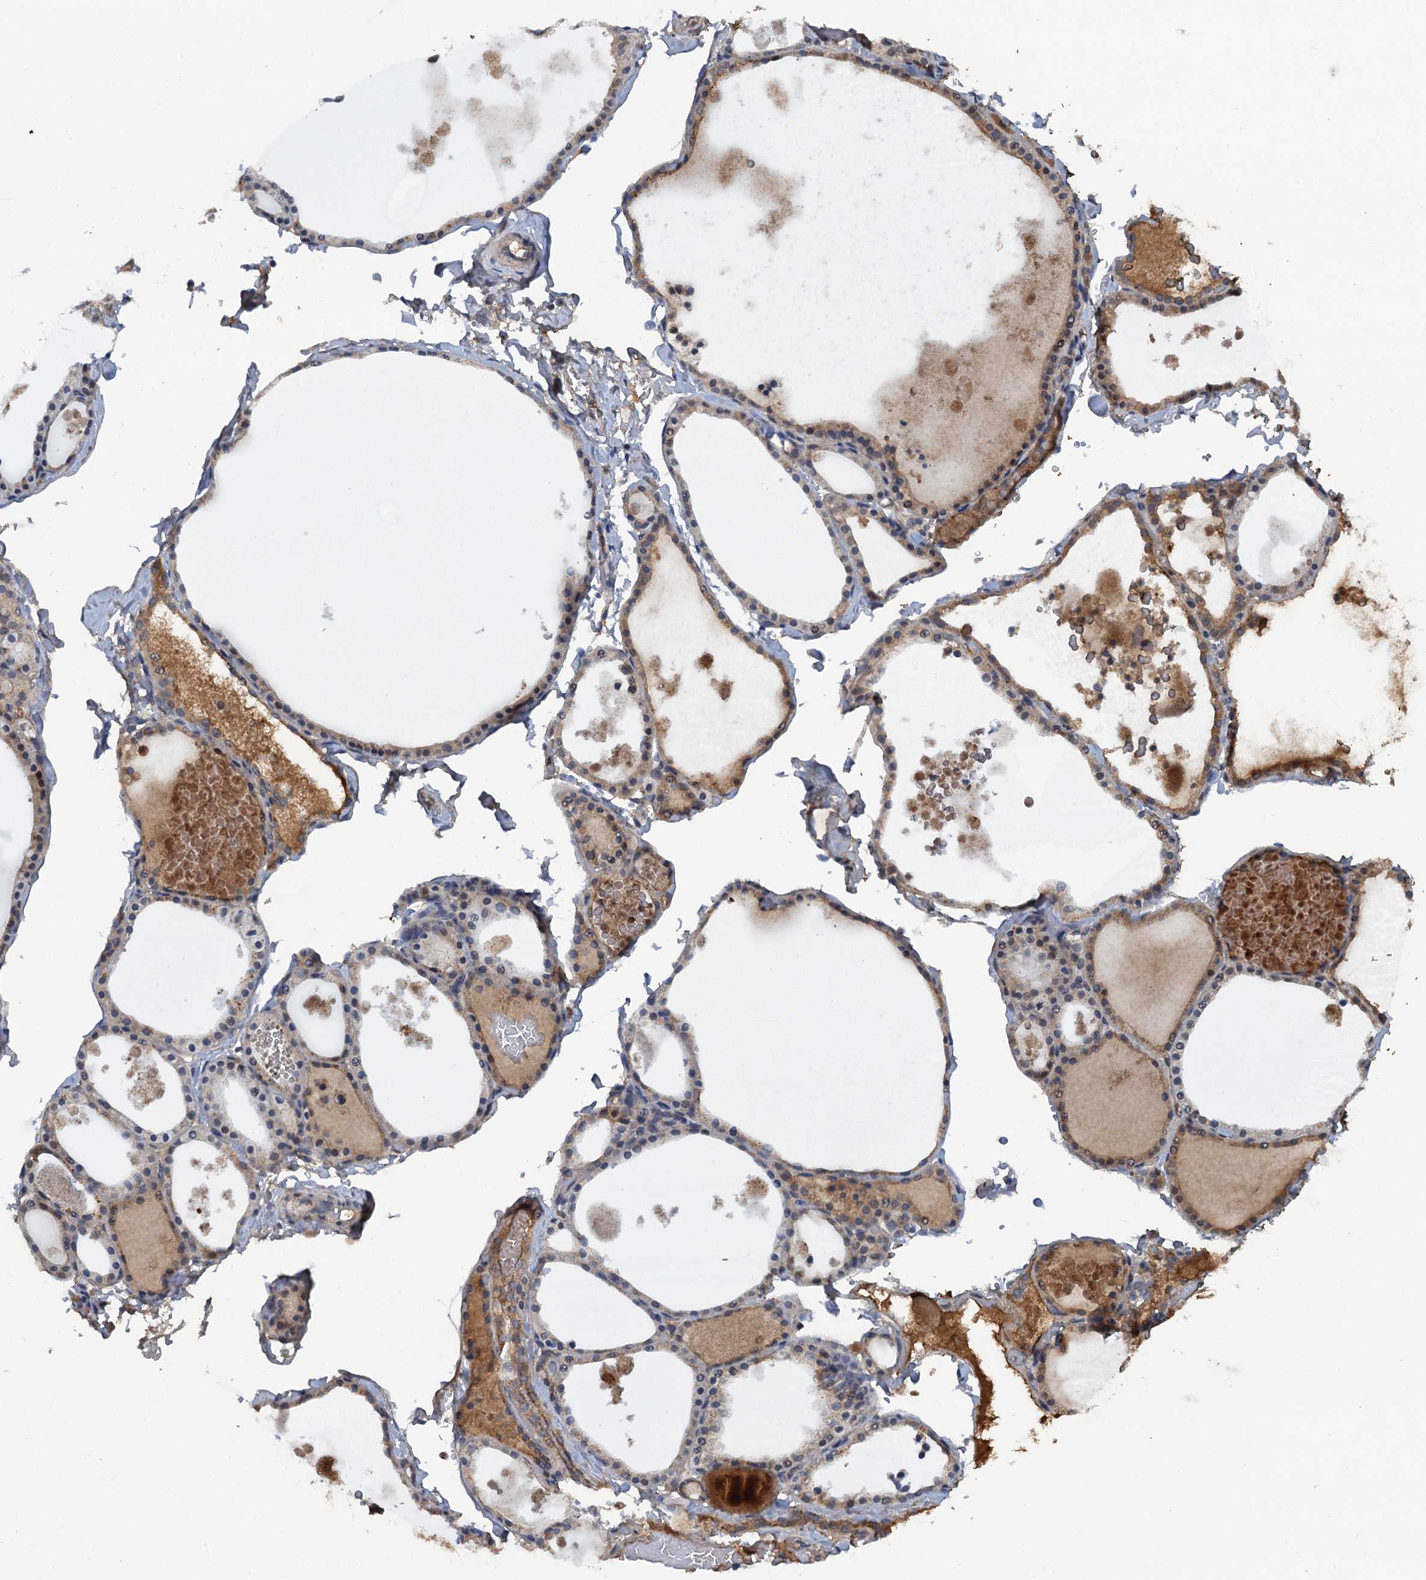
{"staining": {"intensity": "moderate", "quantity": "25%-75%", "location": "cytoplasmic/membranous"}, "tissue": "thyroid gland", "cell_type": "Glandular cells", "image_type": "normal", "snomed": [{"axis": "morphology", "description": "Normal tissue, NOS"}, {"axis": "topography", "description": "Thyroid gland"}], "caption": "The photomicrograph displays immunohistochemical staining of normal thyroid gland. There is moderate cytoplasmic/membranous staining is identified in about 25%-75% of glandular cells.", "gene": "HAPLN3", "patient": {"sex": "male", "age": 56}}